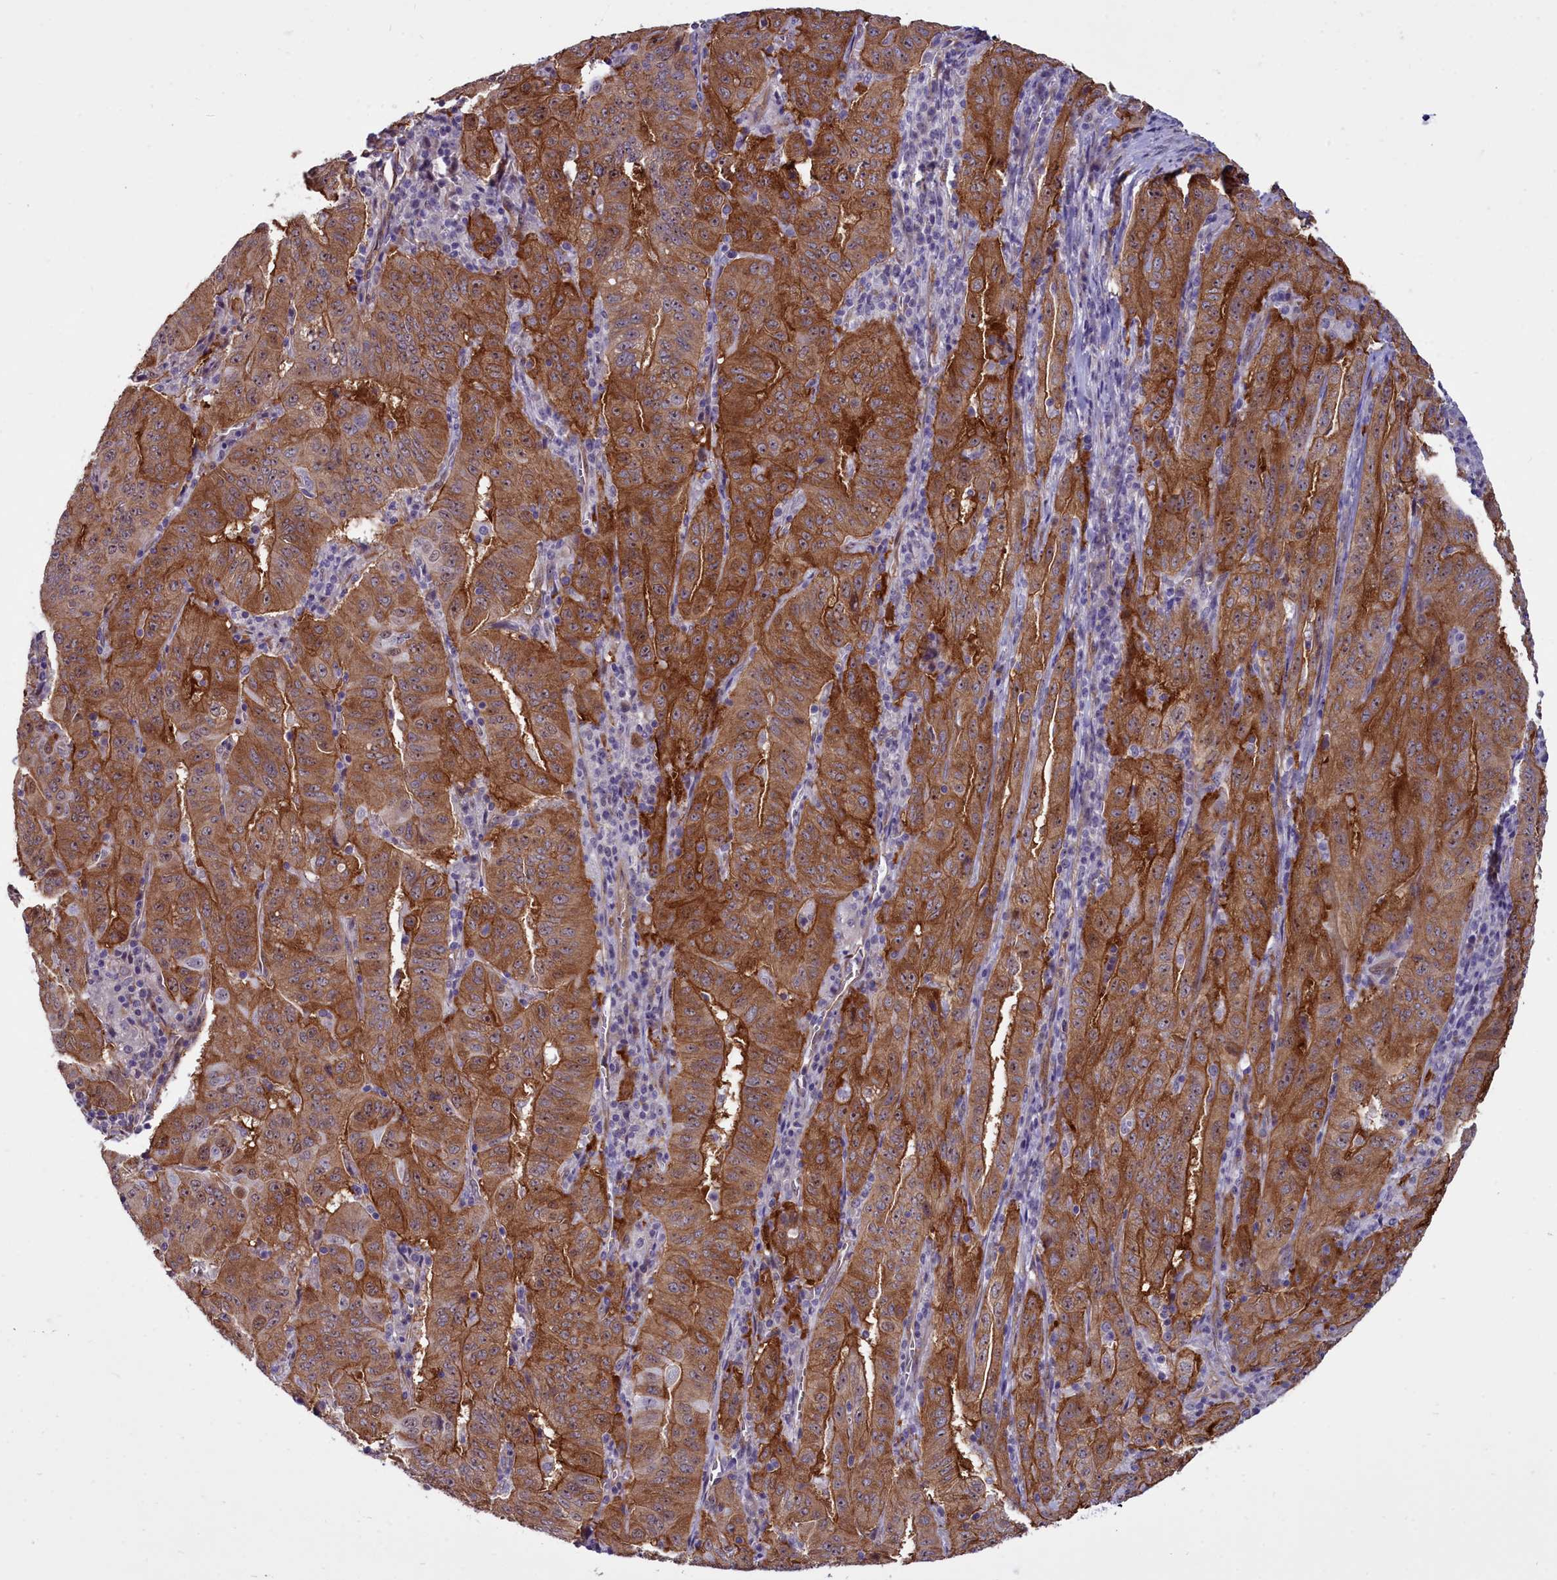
{"staining": {"intensity": "strong", "quantity": ">75%", "location": "cytoplasmic/membranous"}, "tissue": "pancreatic cancer", "cell_type": "Tumor cells", "image_type": "cancer", "snomed": [{"axis": "morphology", "description": "Adenocarcinoma, NOS"}, {"axis": "topography", "description": "Pancreas"}], "caption": "Immunohistochemistry staining of adenocarcinoma (pancreatic), which shows high levels of strong cytoplasmic/membranous positivity in about >75% of tumor cells indicating strong cytoplasmic/membranous protein expression. The staining was performed using DAB (brown) for protein detection and nuclei were counterstained in hematoxylin (blue).", "gene": "BCAR1", "patient": {"sex": "male", "age": 63}}